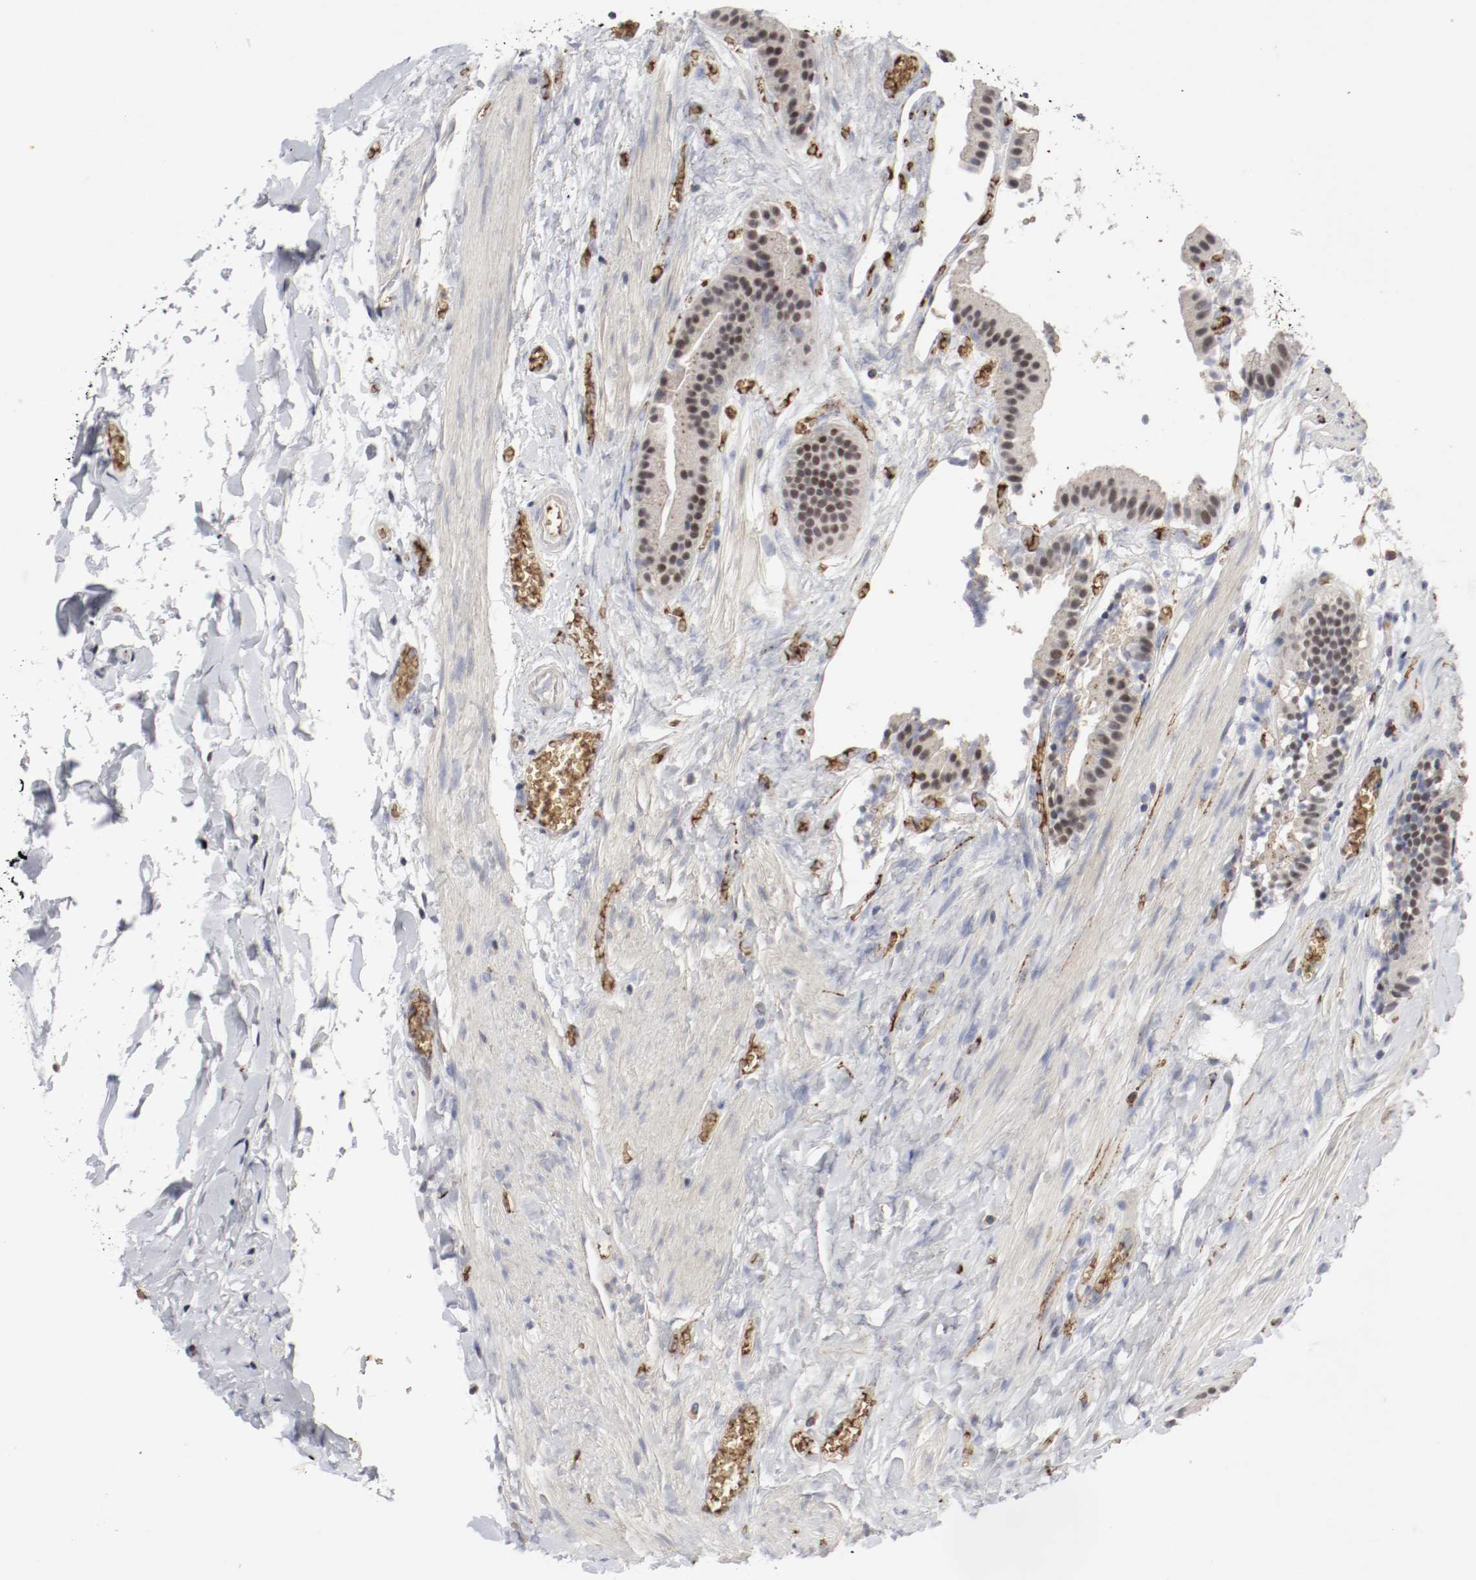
{"staining": {"intensity": "moderate", "quantity": "25%-75%", "location": "nuclear"}, "tissue": "gallbladder", "cell_type": "Glandular cells", "image_type": "normal", "snomed": [{"axis": "morphology", "description": "Normal tissue, NOS"}, {"axis": "topography", "description": "Gallbladder"}], "caption": "Protein staining of benign gallbladder demonstrates moderate nuclear staining in about 25%-75% of glandular cells. The protein is shown in brown color, while the nuclei are stained blue.", "gene": "JUND", "patient": {"sex": "female", "age": 63}}